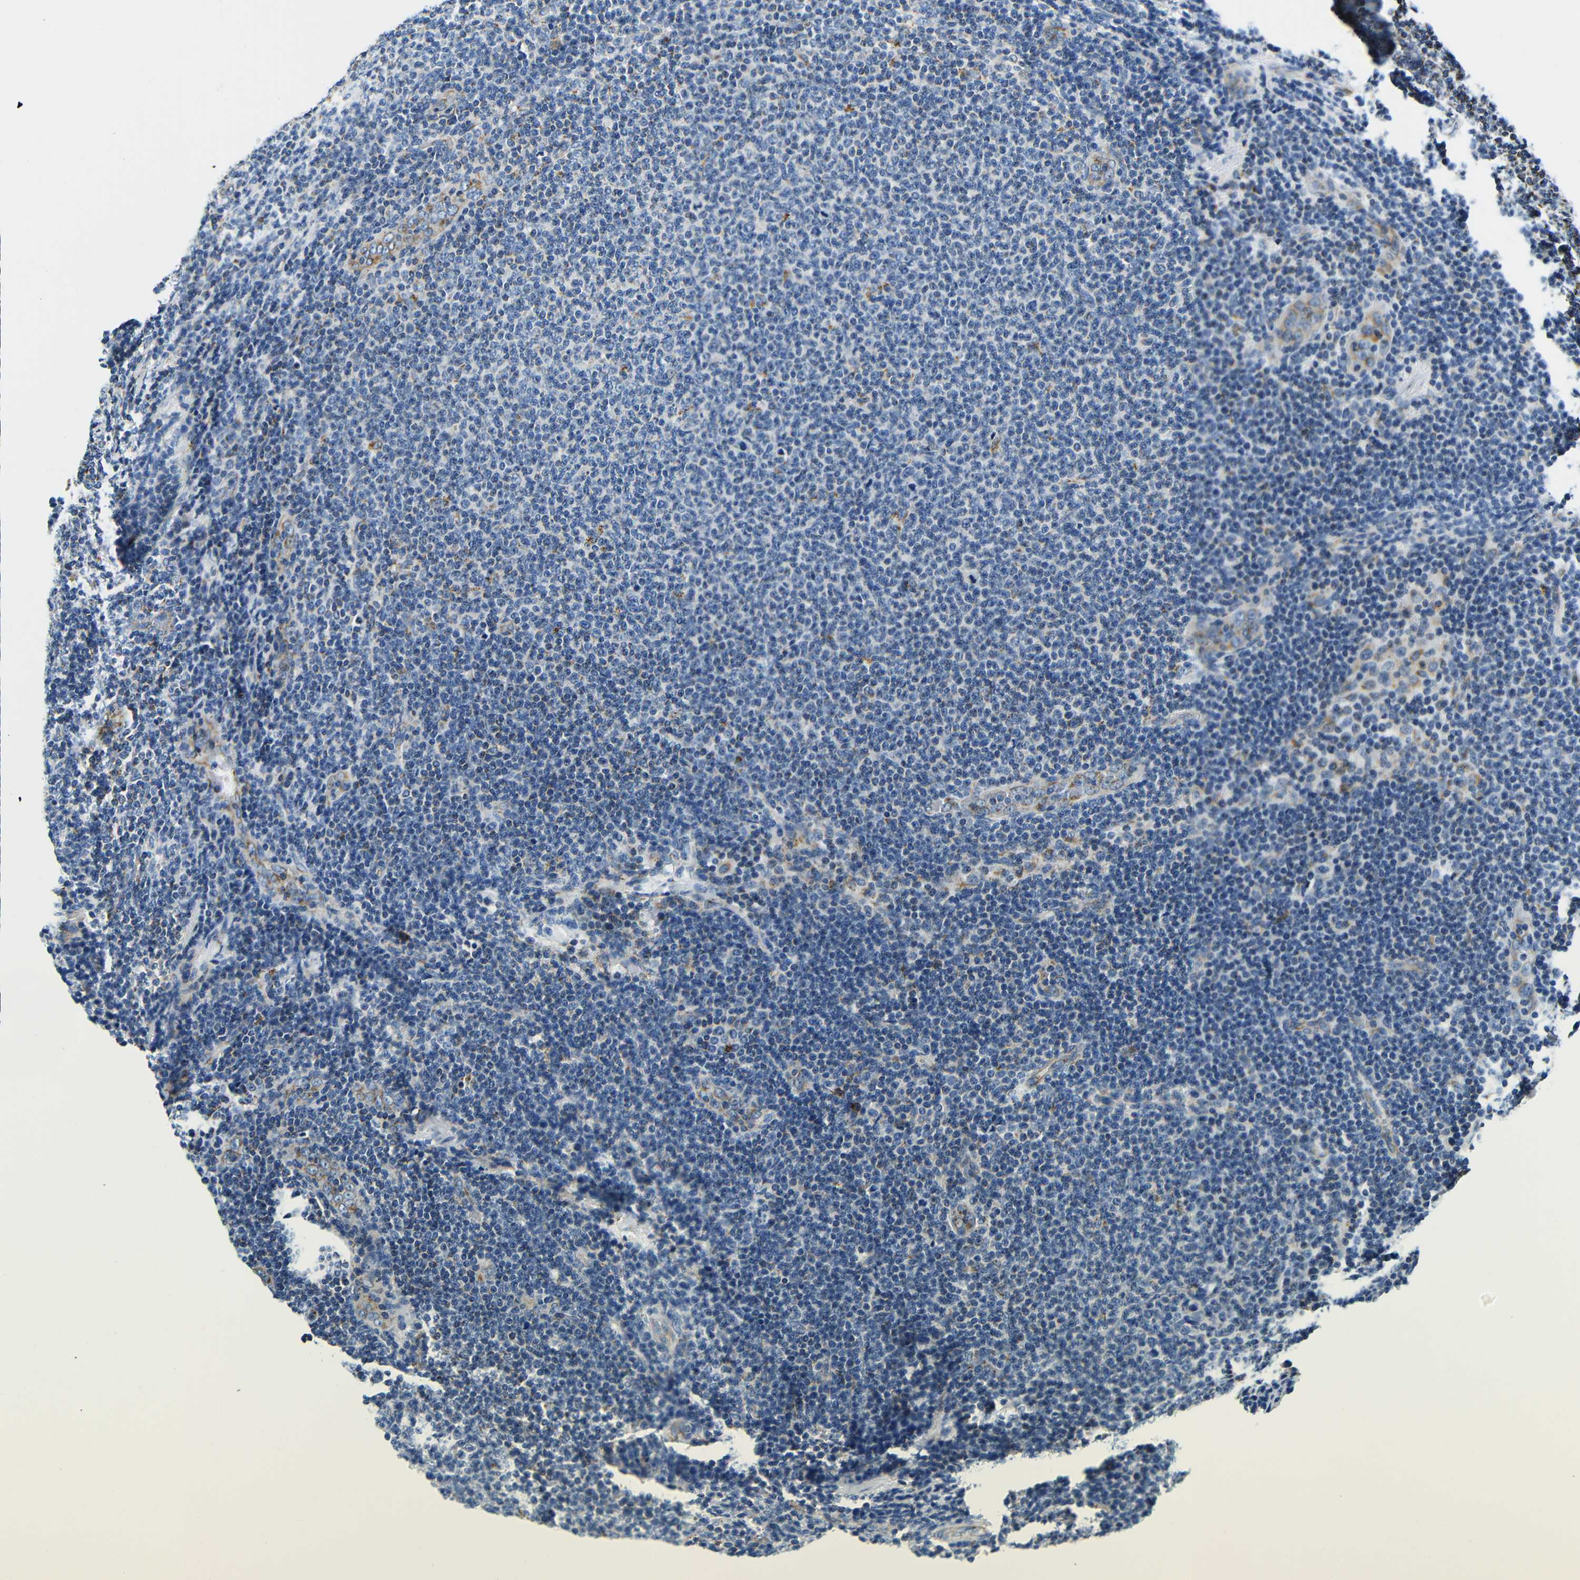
{"staining": {"intensity": "moderate", "quantity": "<25%", "location": "cytoplasmic/membranous"}, "tissue": "lymphoma", "cell_type": "Tumor cells", "image_type": "cancer", "snomed": [{"axis": "morphology", "description": "Malignant lymphoma, non-Hodgkin's type, Low grade"}, {"axis": "topography", "description": "Lymph node"}], "caption": "A brown stain highlights moderate cytoplasmic/membranous expression of a protein in human lymphoma tumor cells.", "gene": "GALNT18", "patient": {"sex": "male", "age": 66}}